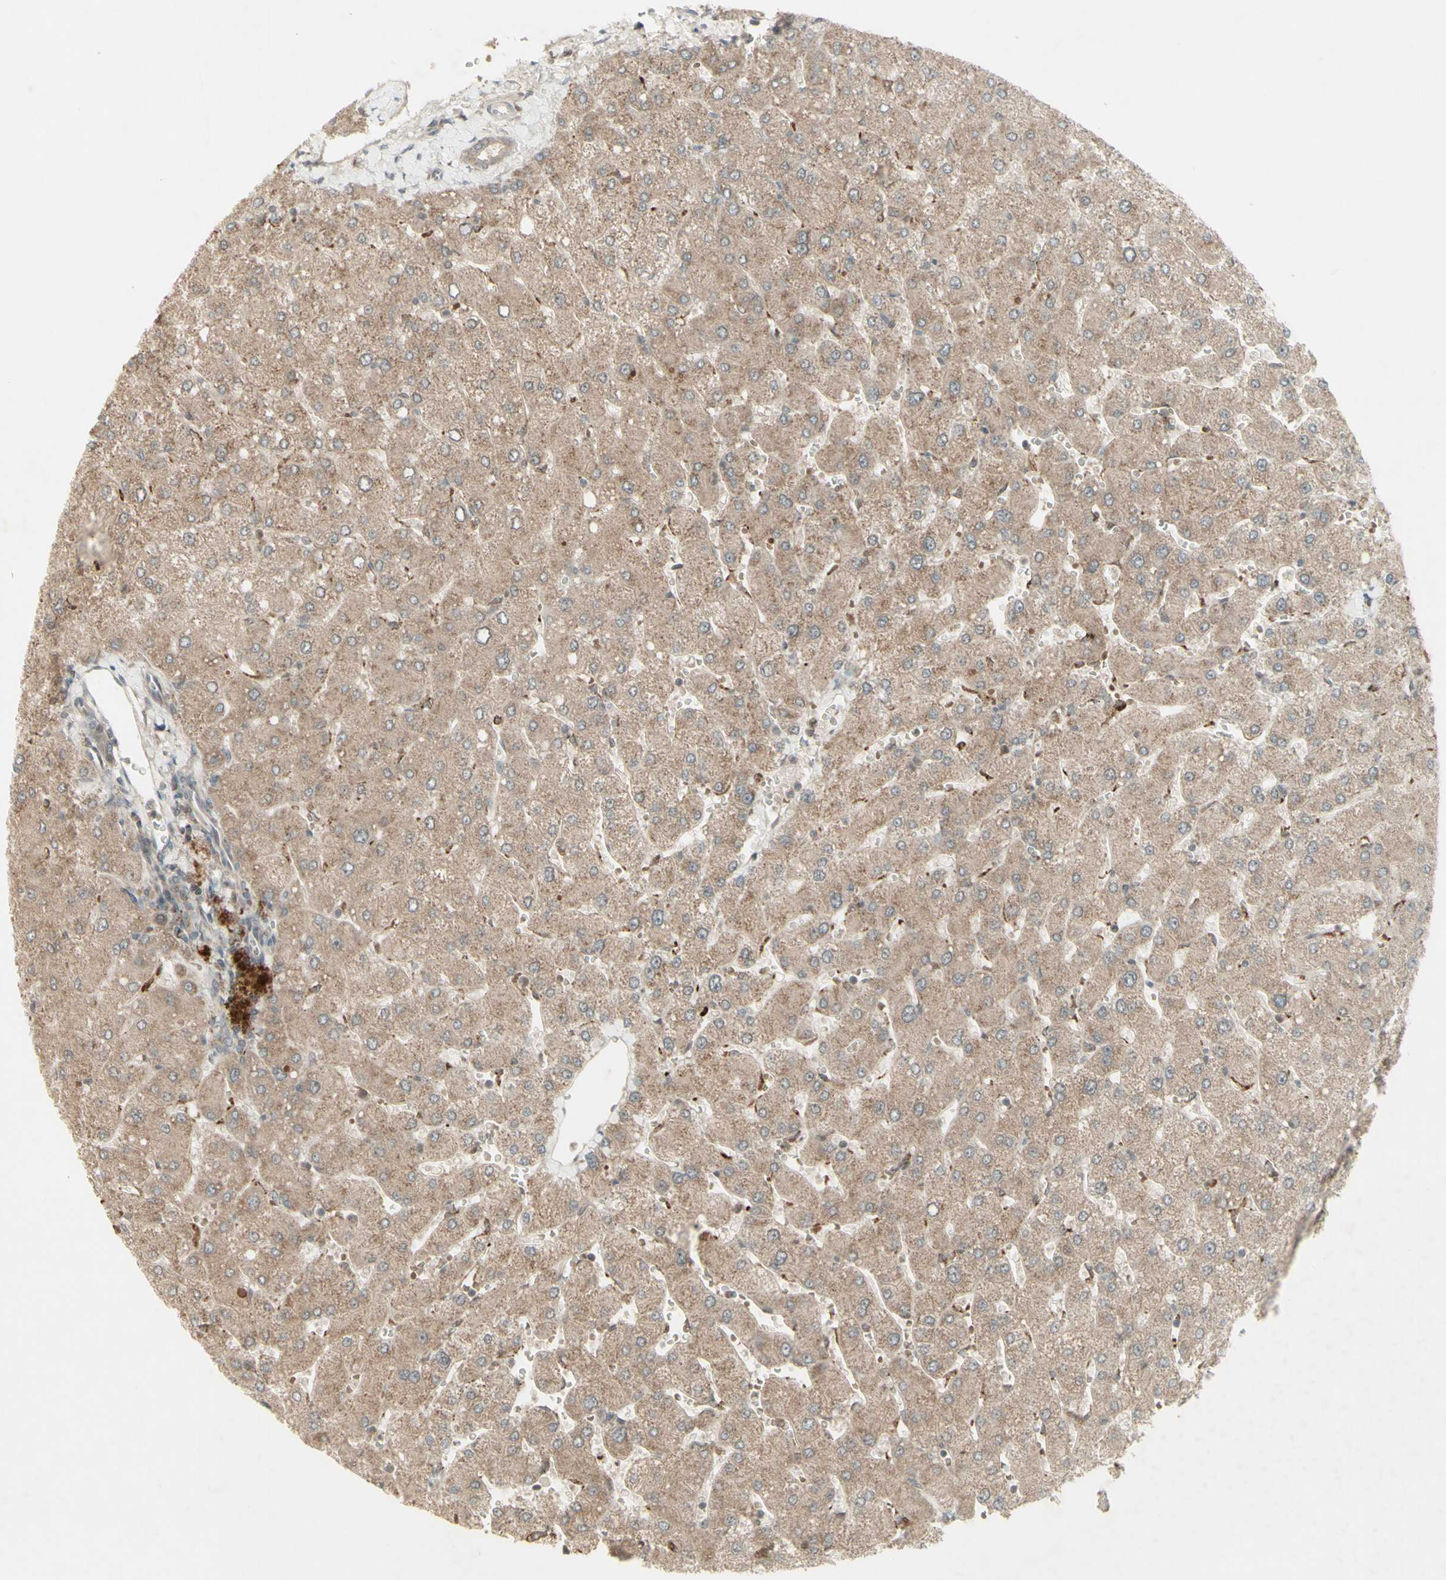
{"staining": {"intensity": "weak", "quantity": ">75%", "location": "cytoplasmic/membranous"}, "tissue": "liver", "cell_type": "Cholangiocytes", "image_type": "normal", "snomed": [{"axis": "morphology", "description": "Normal tissue, NOS"}, {"axis": "topography", "description": "Liver"}], "caption": "IHC image of unremarkable liver: liver stained using immunohistochemistry shows low levels of weak protein expression localized specifically in the cytoplasmic/membranous of cholangiocytes, appearing as a cytoplasmic/membranous brown color.", "gene": "MSH6", "patient": {"sex": "male", "age": 55}}